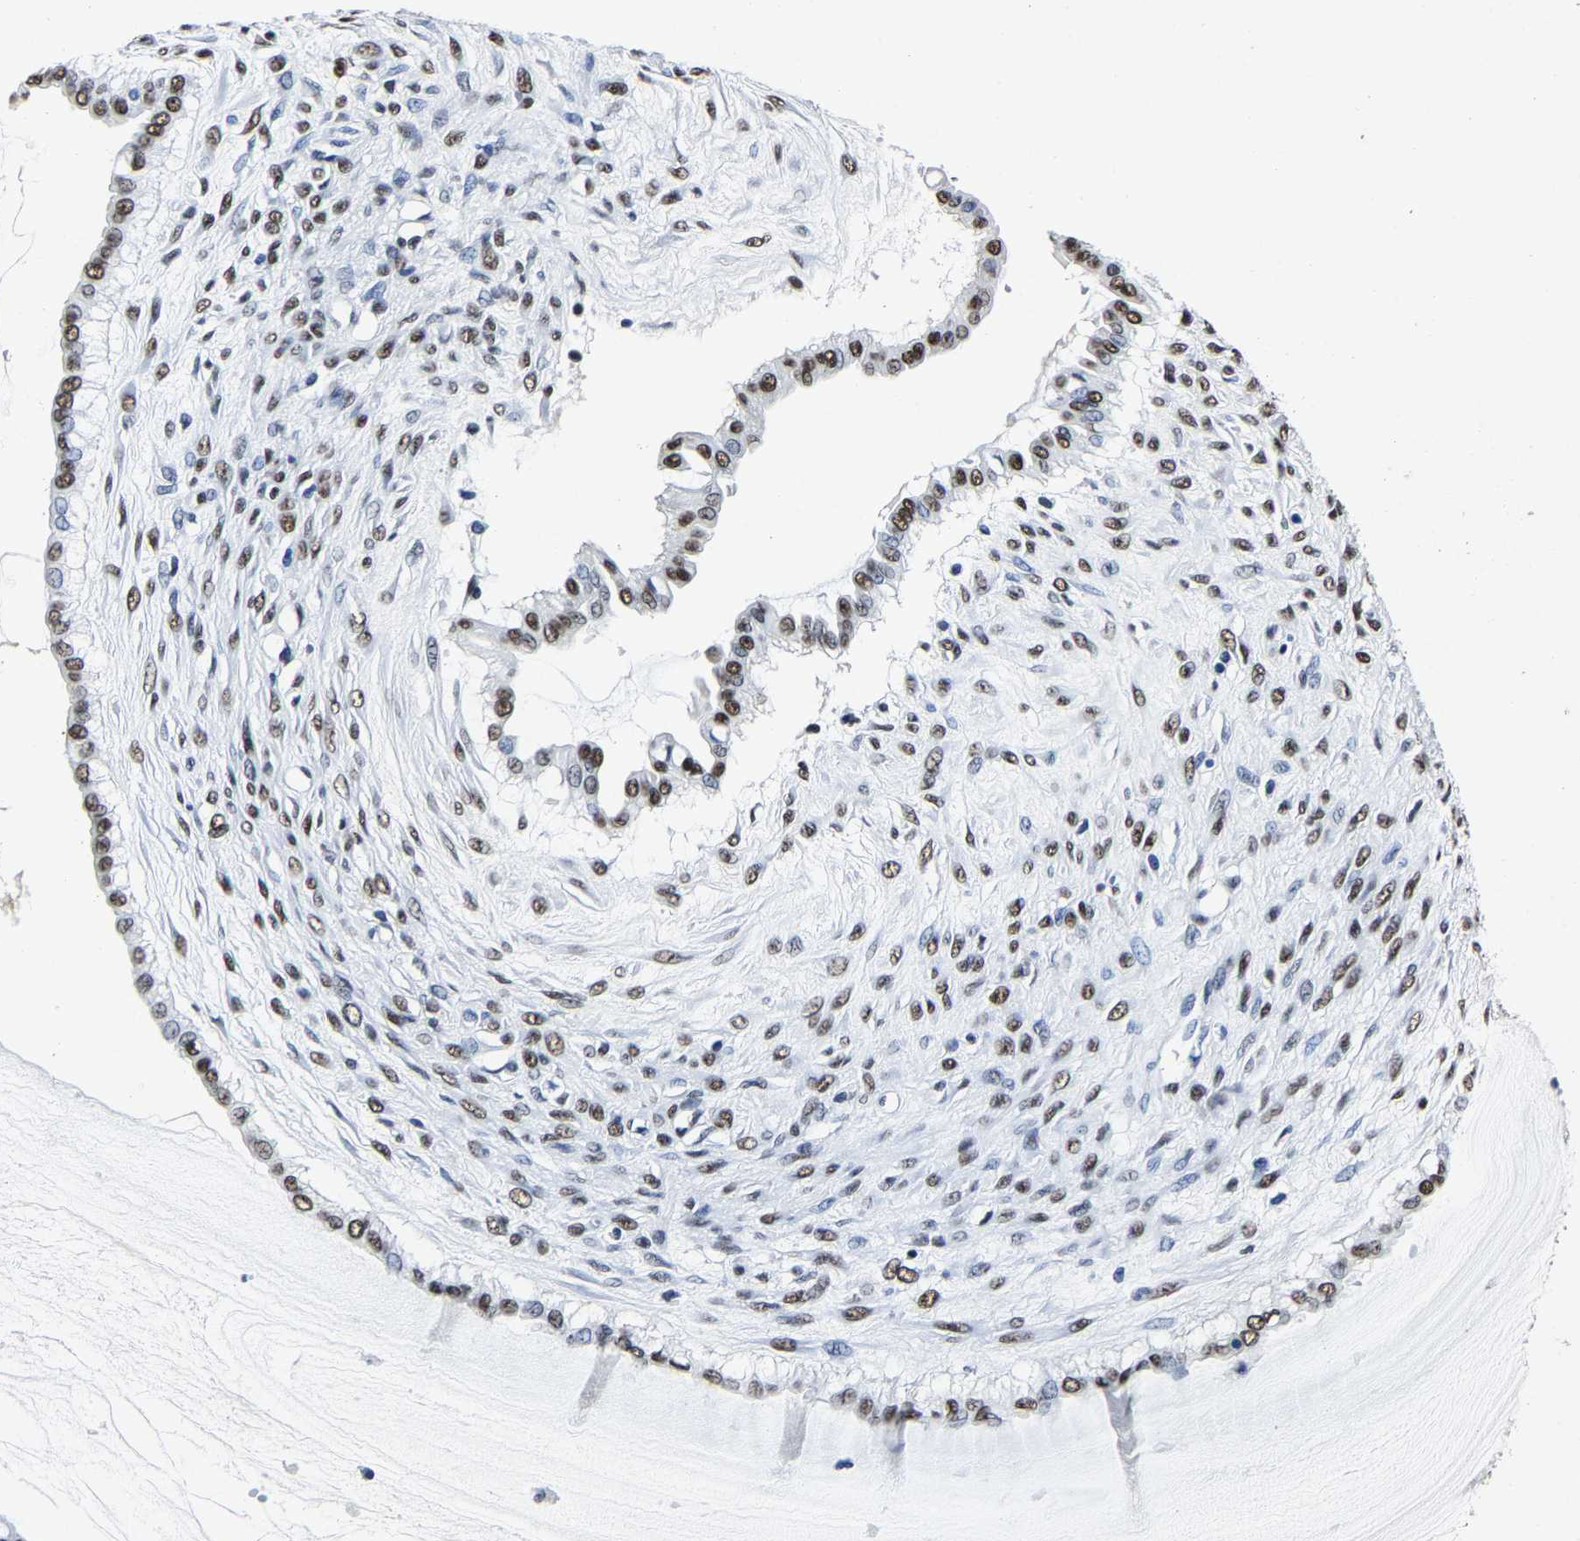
{"staining": {"intensity": "strong", "quantity": "25%-75%", "location": "nuclear"}, "tissue": "ovarian cancer", "cell_type": "Tumor cells", "image_type": "cancer", "snomed": [{"axis": "morphology", "description": "Cystadenocarcinoma, mucinous, NOS"}, {"axis": "topography", "description": "Ovary"}], "caption": "Immunohistochemical staining of ovarian cancer (mucinous cystadenocarcinoma) reveals strong nuclear protein positivity in about 25%-75% of tumor cells.", "gene": "RBM45", "patient": {"sex": "female", "age": 73}}